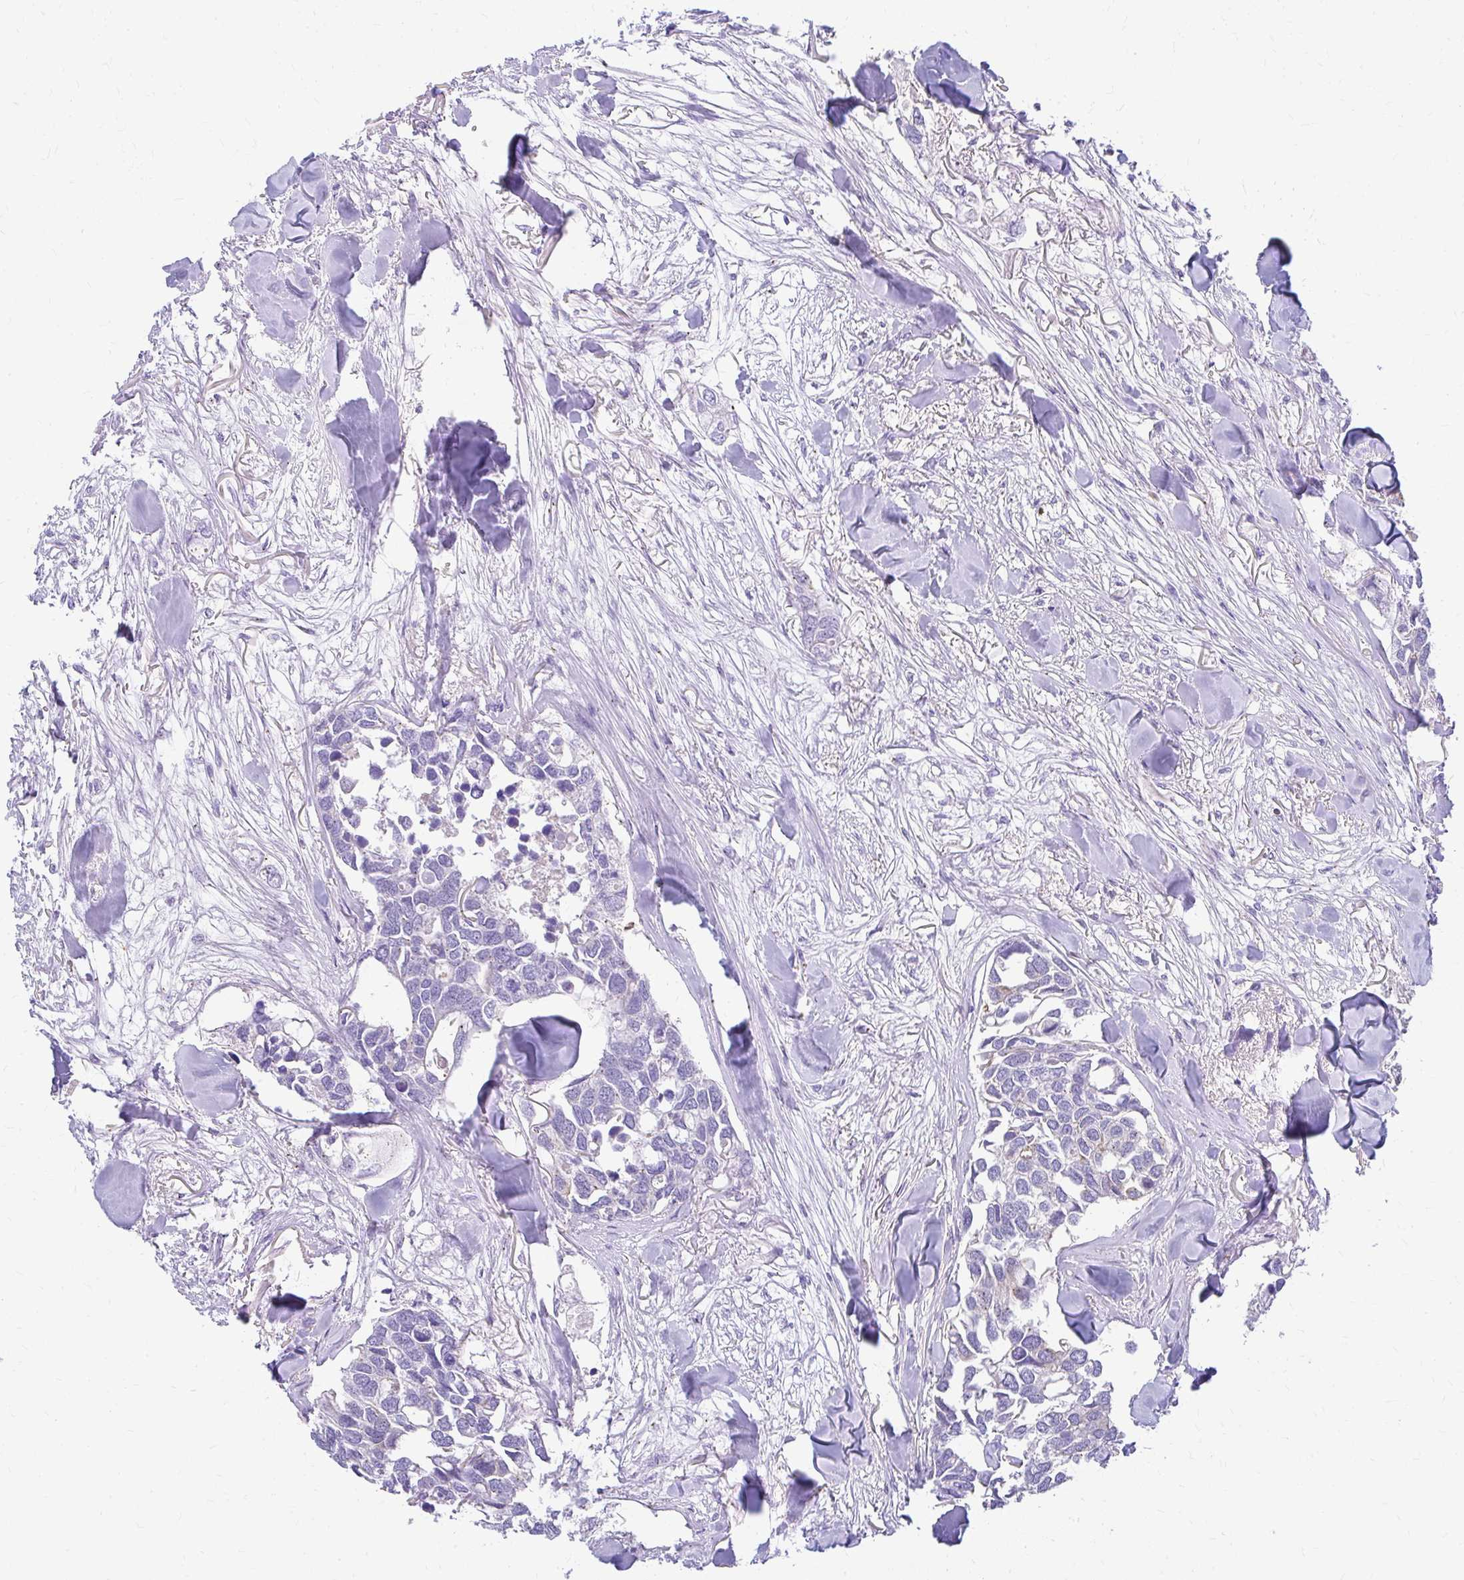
{"staining": {"intensity": "weak", "quantity": "<25%", "location": "cytoplasmic/membranous"}, "tissue": "breast cancer", "cell_type": "Tumor cells", "image_type": "cancer", "snomed": [{"axis": "morphology", "description": "Duct carcinoma"}, {"axis": "topography", "description": "Breast"}], "caption": "An IHC photomicrograph of breast intraductal carcinoma is shown. There is no staining in tumor cells of breast intraductal carcinoma. The staining was performed using DAB to visualize the protein expression in brown, while the nuclei were stained in blue with hematoxylin (Magnification: 20x).", "gene": "RADIL", "patient": {"sex": "female", "age": 83}}